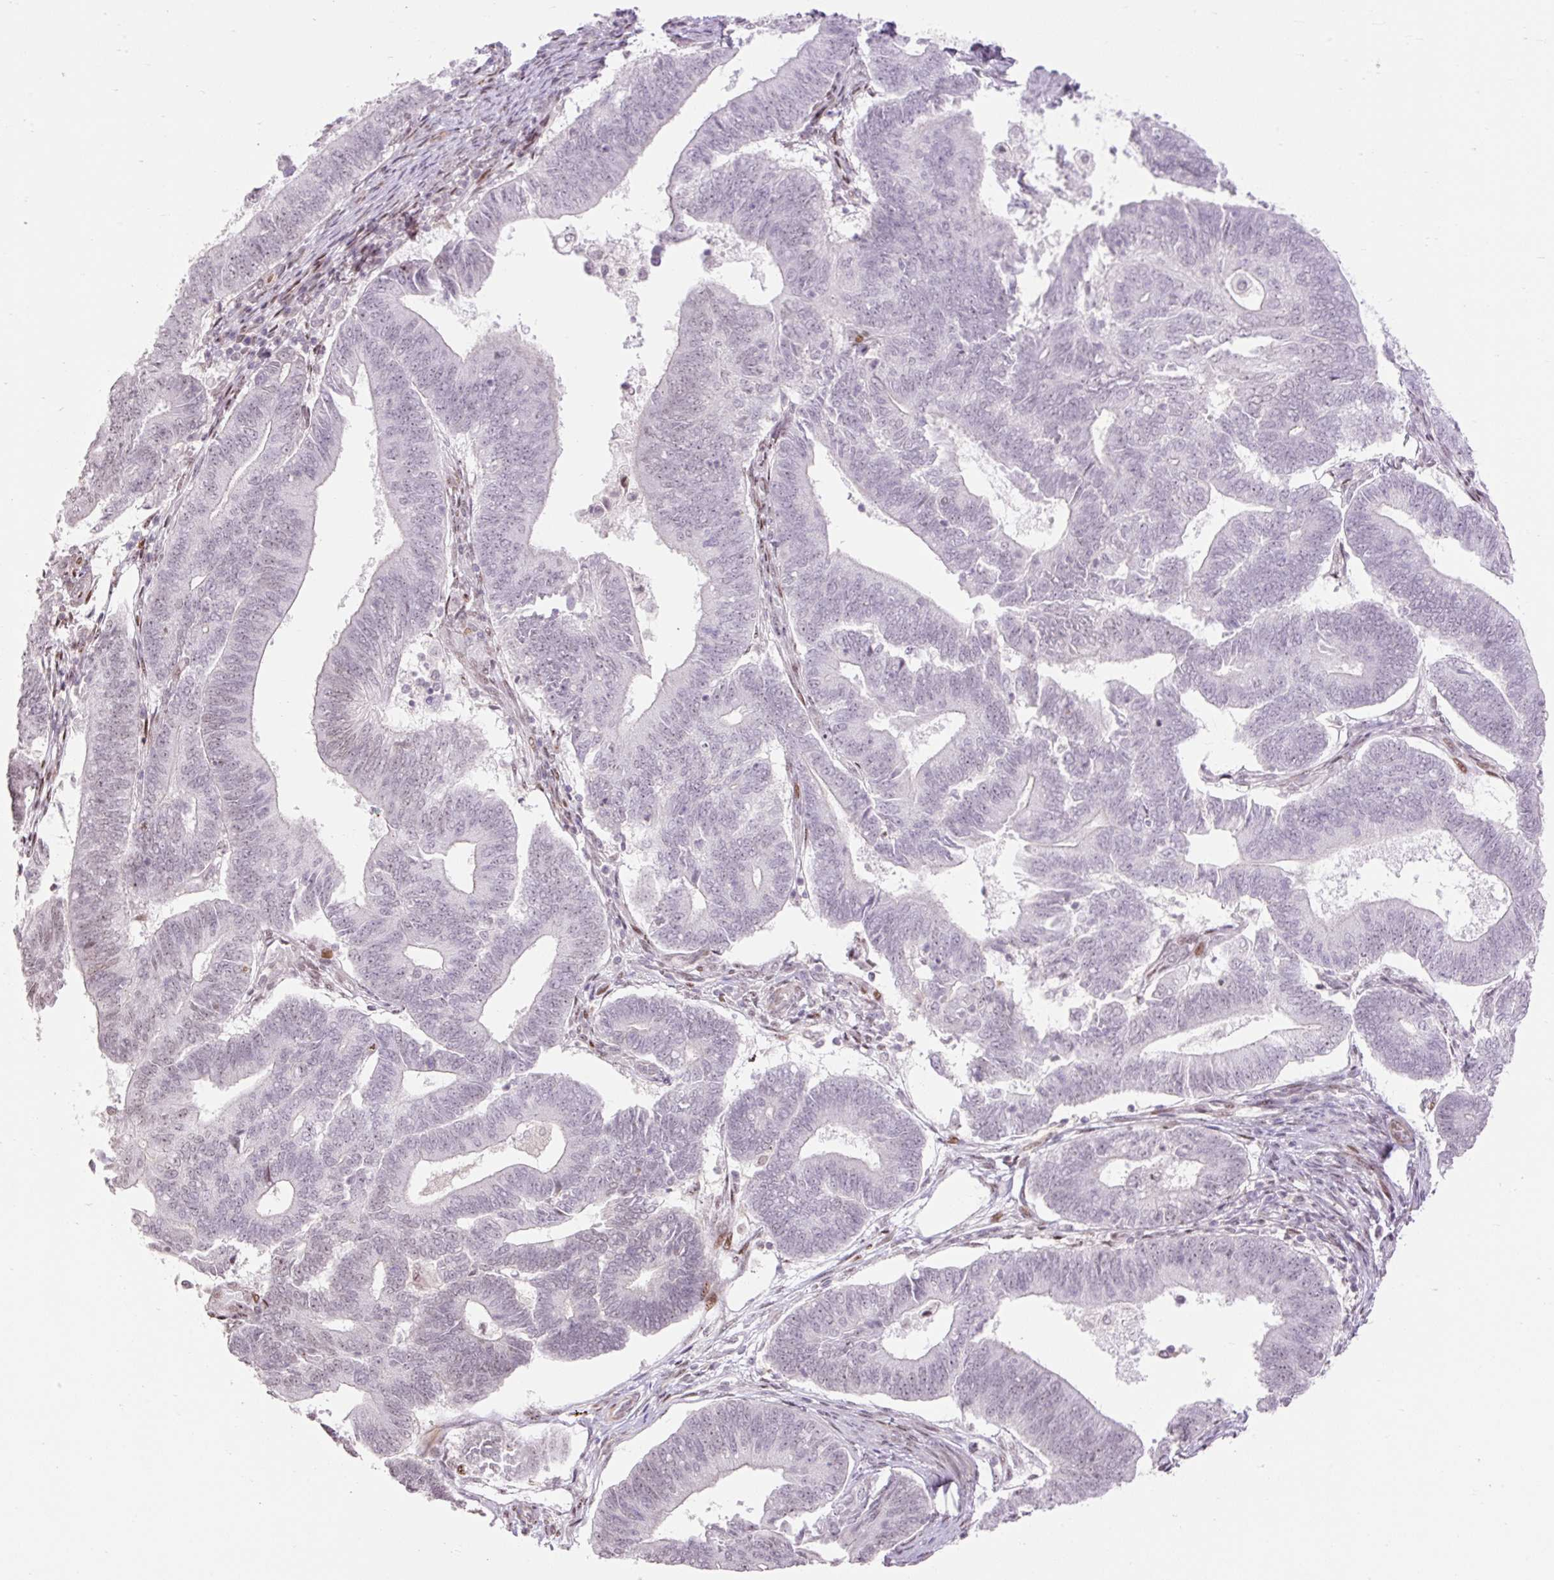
{"staining": {"intensity": "negative", "quantity": "none", "location": "none"}, "tissue": "endometrial cancer", "cell_type": "Tumor cells", "image_type": "cancer", "snomed": [{"axis": "morphology", "description": "Adenocarcinoma, NOS"}, {"axis": "topography", "description": "Endometrium"}], "caption": "IHC image of neoplastic tissue: human endometrial adenocarcinoma stained with DAB exhibits no significant protein staining in tumor cells. Nuclei are stained in blue.", "gene": "RIPPLY3", "patient": {"sex": "female", "age": 70}}